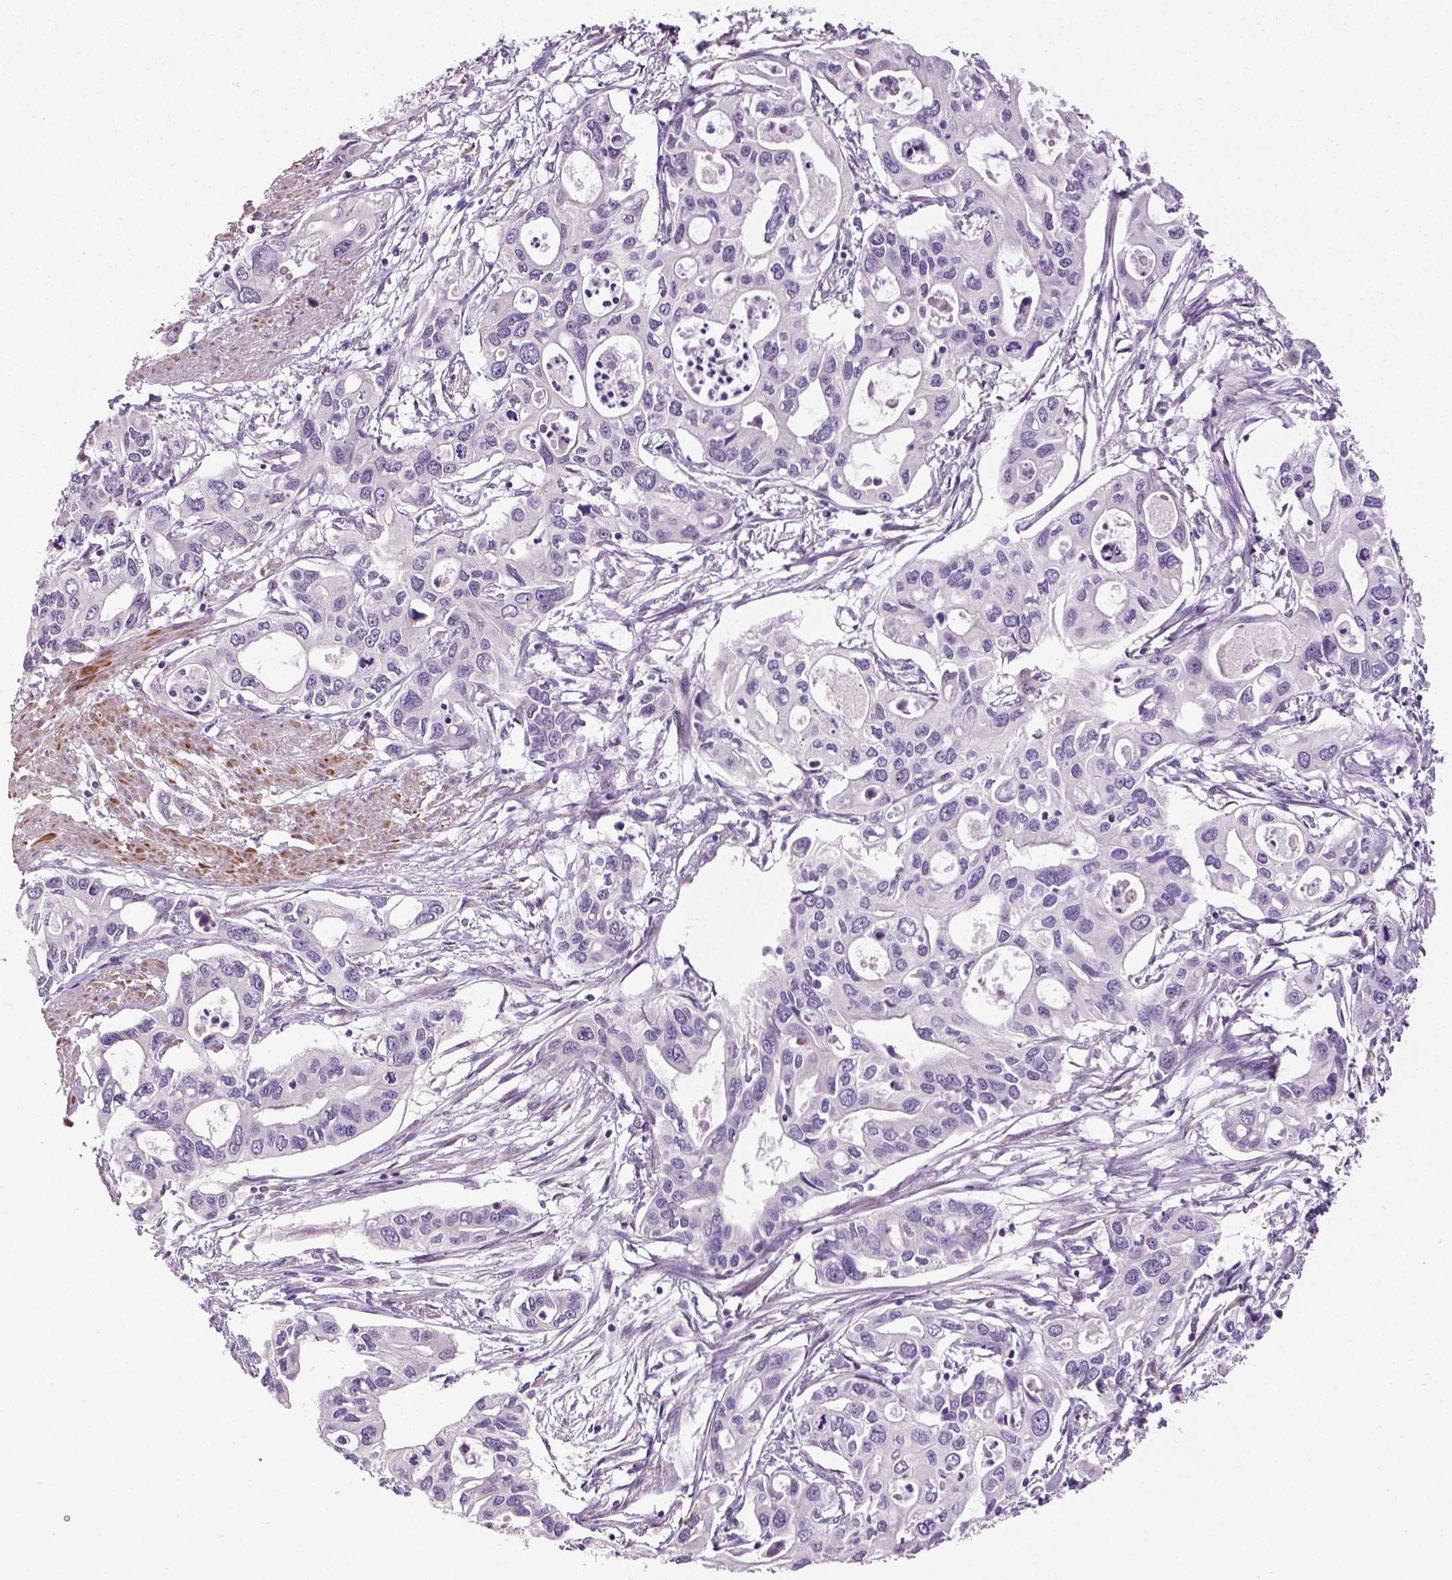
{"staining": {"intensity": "negative", "quantity": "none", "location": "none"}, "tissue": "pancreatic cancer", "cell_type": "Tumor cells", "image_type": "cancer", "snomed": [{"axis": "morphology", "description": "Adenocarcinoma, NOS"}, {"axis": "topography", "description": "Pancreas"}], "caption": "DAB immunohistochemical staining of human pancreatic adenocarcinoma exhibits no significant staining in tumor cells. (DAB immunohistochemistry (IHC), high magnification).", "gene": "PTGER3", "patient": {"sex": "male", "age": 60}}